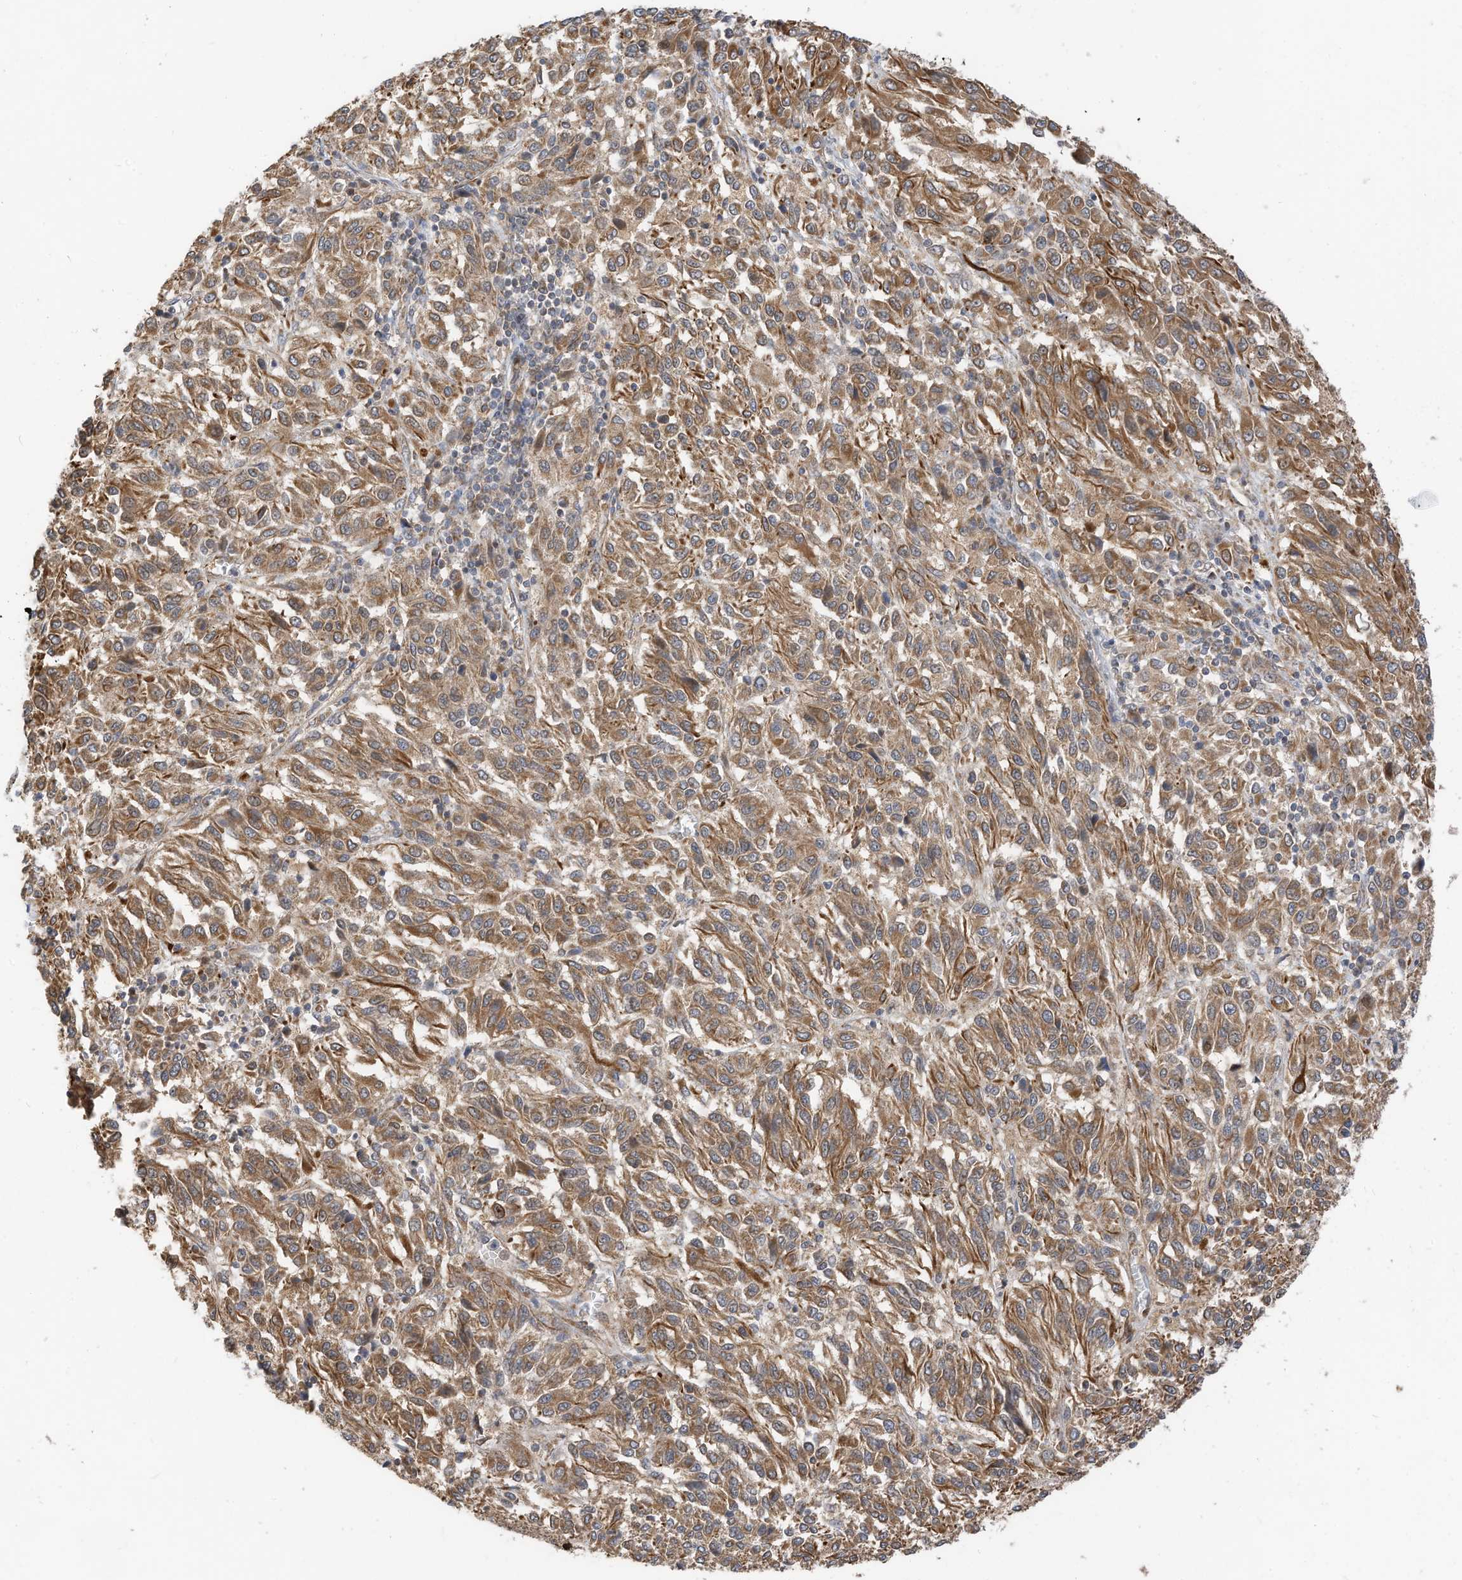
{"staining": {"intensity": "moderate", "quantity": ">75%", "location": "cytoplasmic/membranous"}, "tissue": "melanoma", "cell_type": "Tumor cells", "image_type": "cancer", "snomed": [{"axis": "morphology", "description": "Malignant melanoma, Metastatic site"}, {"axis": "topography", "description": "Lung"}], "caption": "A photomicrograph of human melanoma stained for a protein displays moderate cytoplasmic/membranous brown staining in tumor cells.", "gene": "METTL6", "patient": {"sex": "male", "age": 64}}